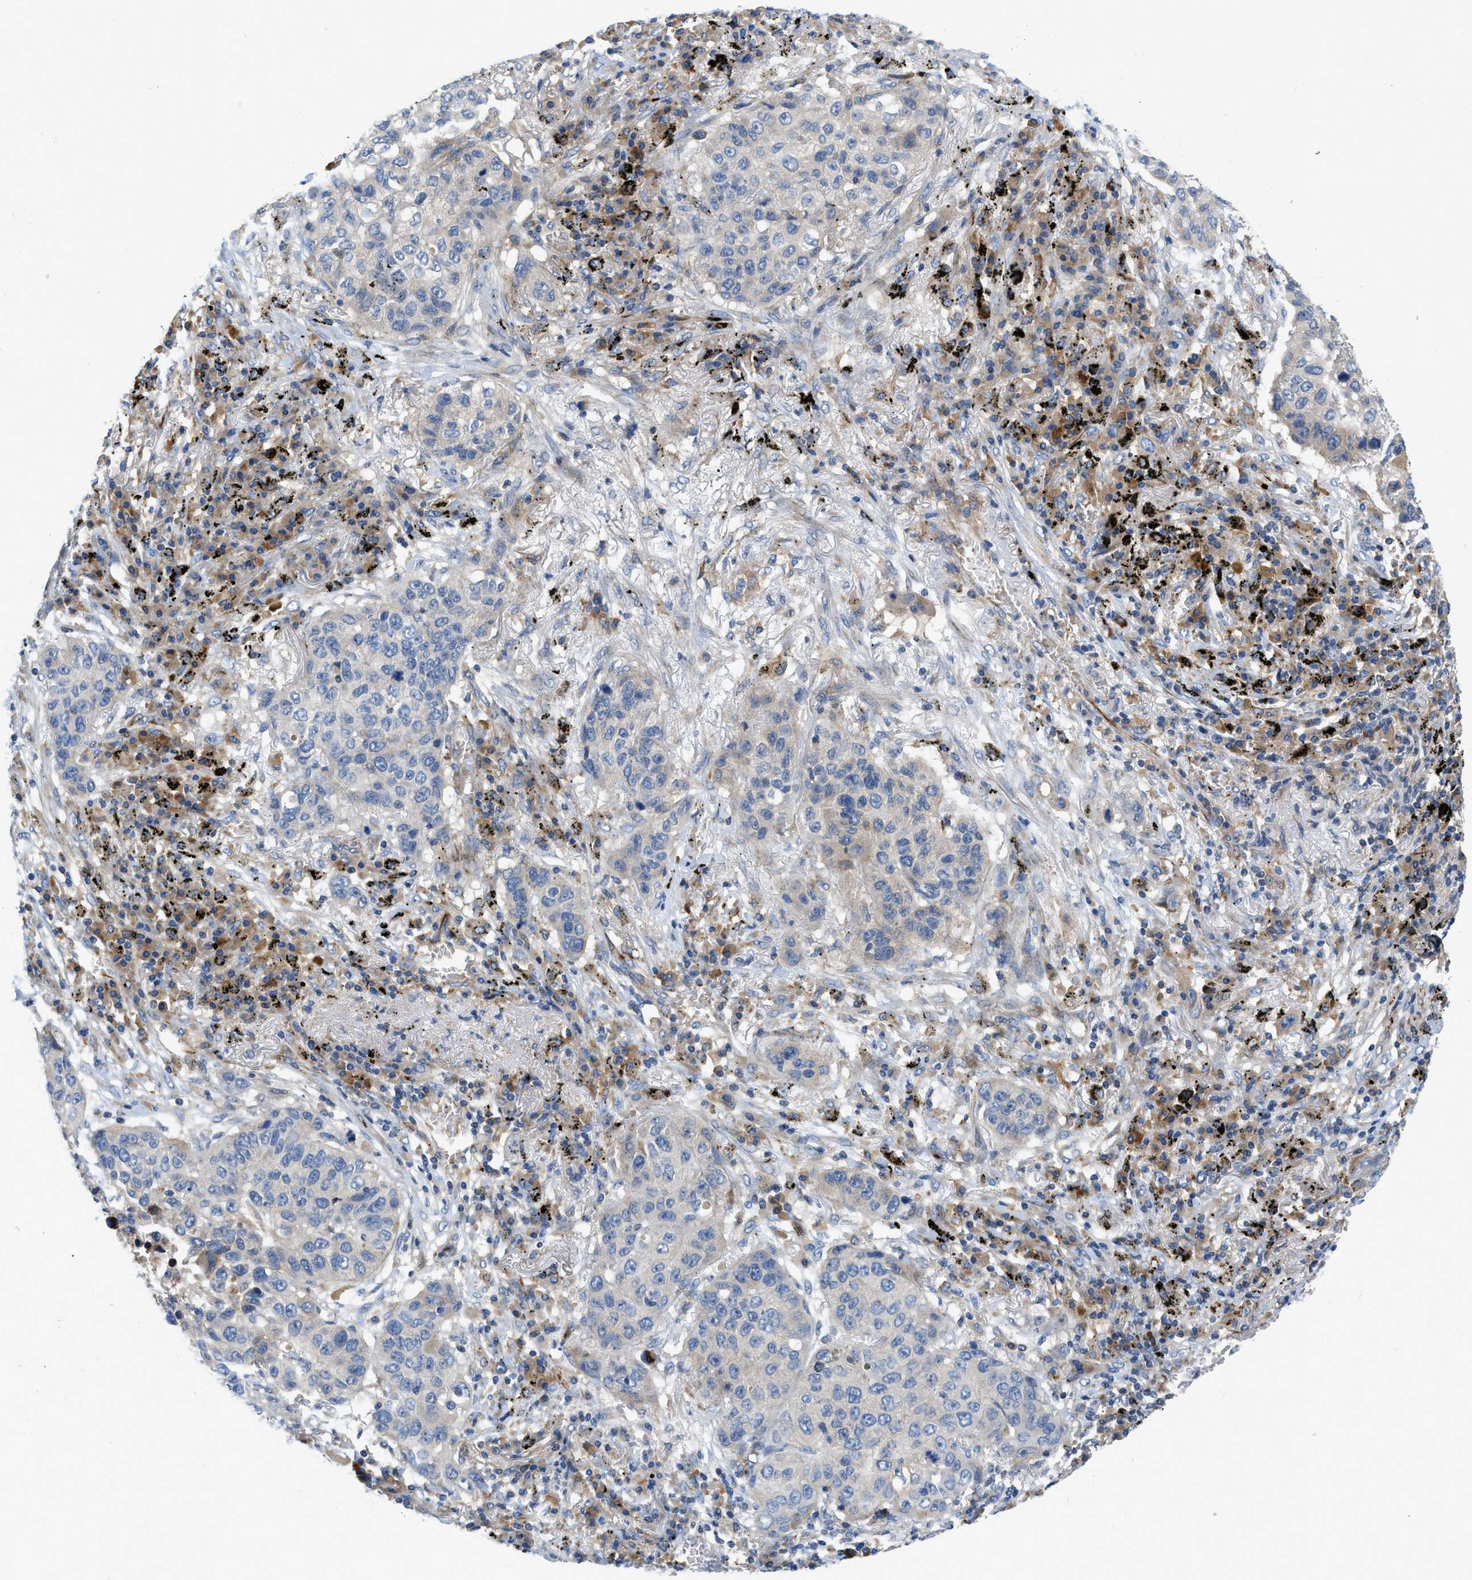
{"staining": {"intensity": "negative", "quantity": "none", "location": "none"}, "tissue": "lung cancer", "cell_type": "Tumor cells", "image_type": "cancer", "snomed": [{"axis": "morphology", "description": "Squamous cell carcinoma, NOS"}, {"axis": "topography", "description": "Lung"}], "caption": "Lung cancer (squamous cell carcinoma) was stained to show a protein in brown. There is no significant positivity in tumor cells.", "gene": "ZNF831", "patient": {"sex": "male", "age": 57}}